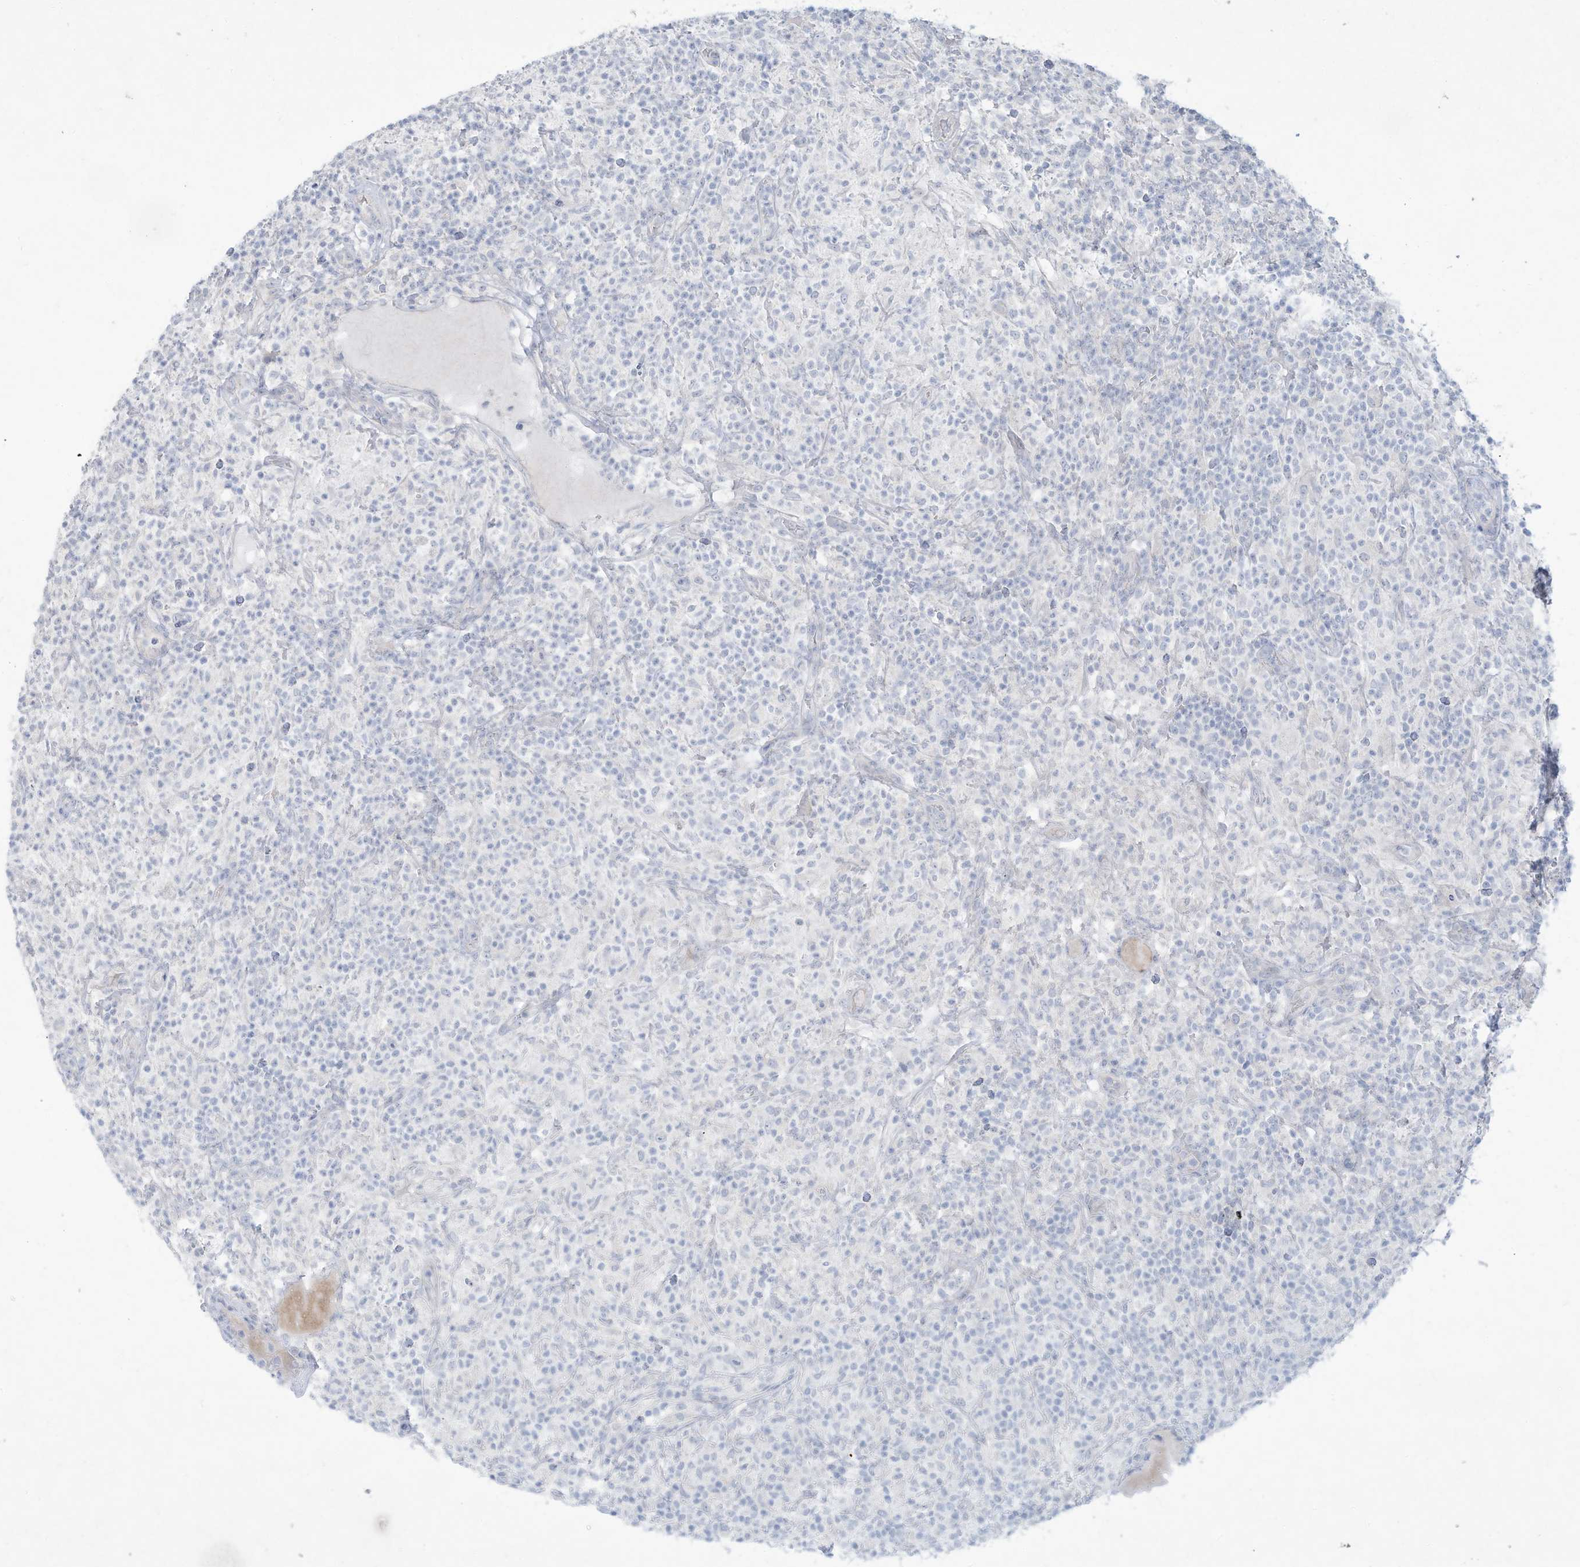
{"staining": {"intensity": "negative", "quantity": "none", "location": "none"}, "tissue": "lymphoma", "cell_type": "Tumor cells", "image_type": "cancer", "snomed": [{"axis": "morphology", "description": "Hodgkin's disease, NOS"}, {"axis": "topography", "description": "Lymph node"}], "caption": "This is an IHC photomicrograph of Hodgkin's disease. There is no expression in tumor cells.", "gene": "PAX6", "patient": {"sex": "male", "age": 70}}